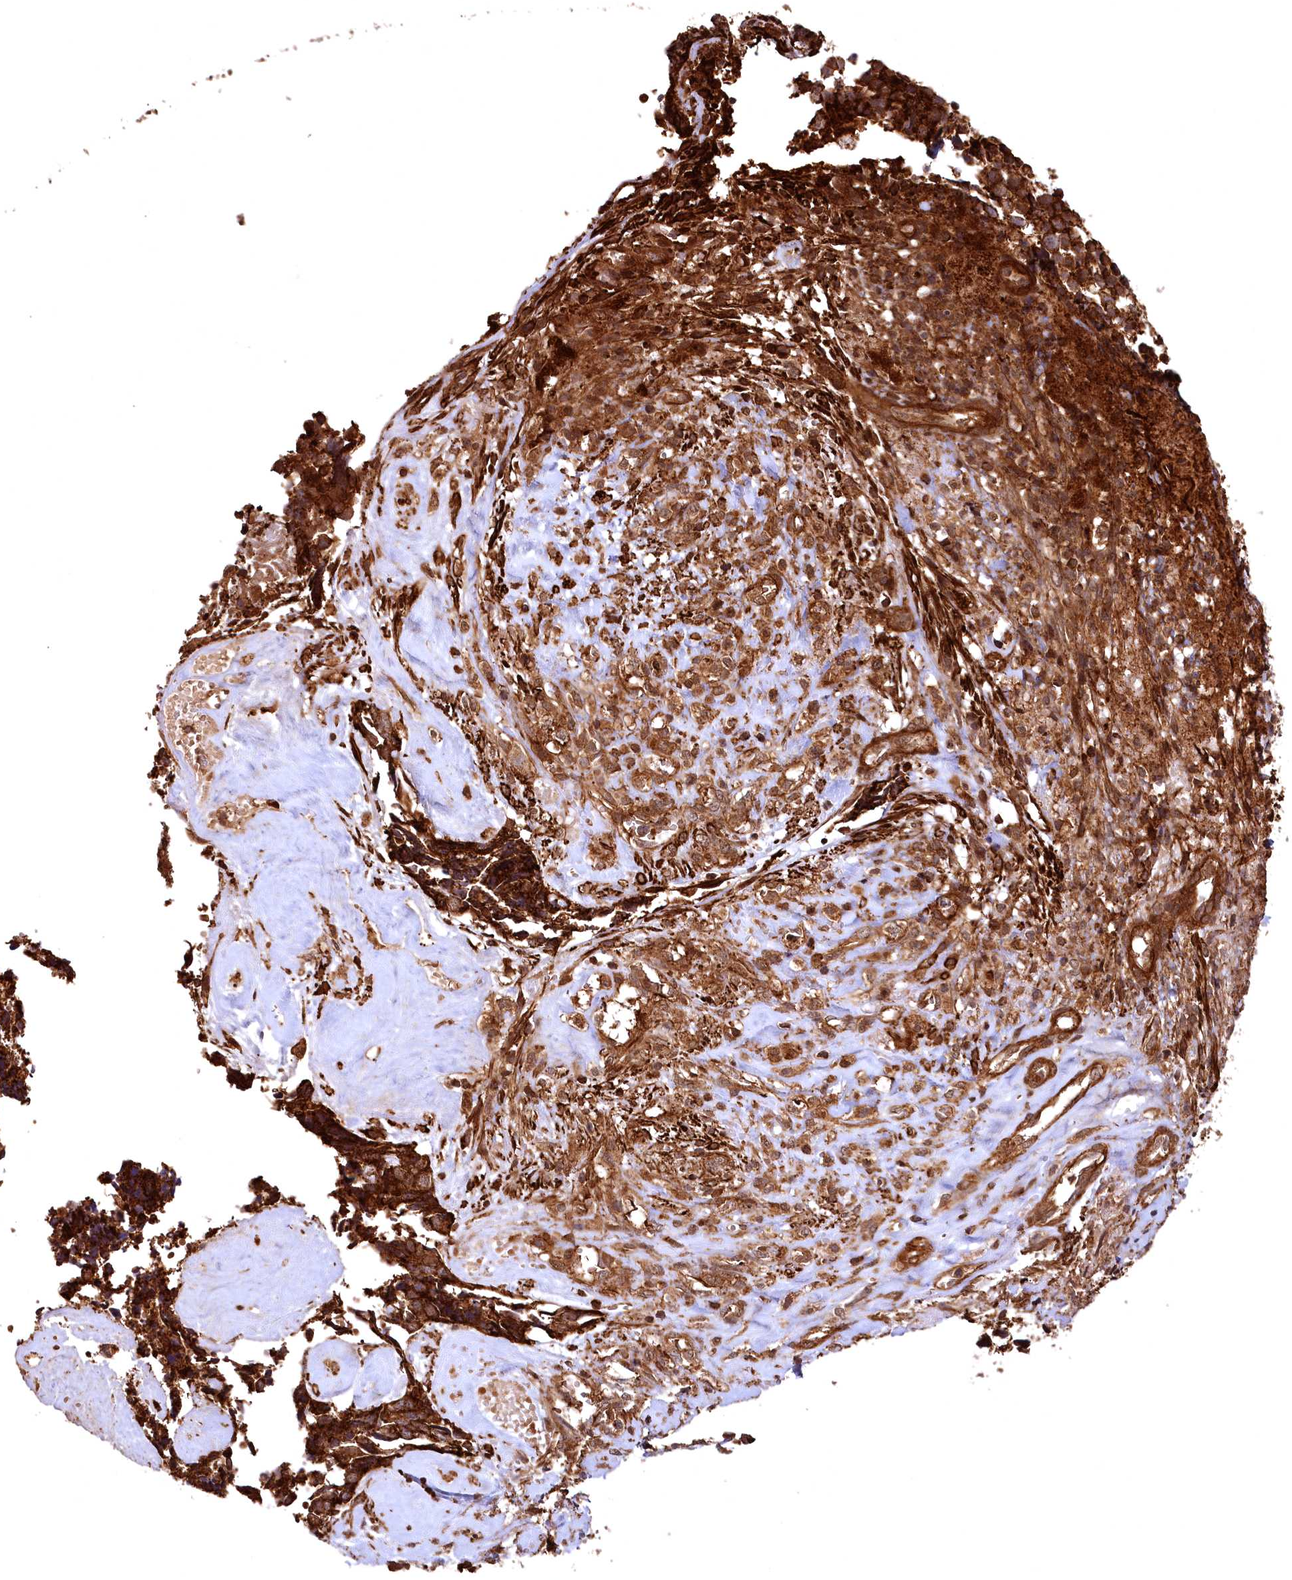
{"staining": {"intensity": "strong", "quantity": ">75%", "location": "cytoplasmic/membranous"}, "tissue": "cervical cancer", "cell_type": "Tumor cells", "image_type": "cancer", "snomed": [{"axis": "morphology", "description": "Squamous cell carcinoma, NOS"}, {"axis": "topography", "description": "Cervix"}], "caption": "DAB (3,3'-diaminobenzidine) immunohistochemical staining of cervical cancer (squamous cell carcinoma) displays strong cytoplasmic/membranous protein staining in about >75% of tumor cells.", "gene": "STUB1", "patient": {"sex": "female", "age": 63}}